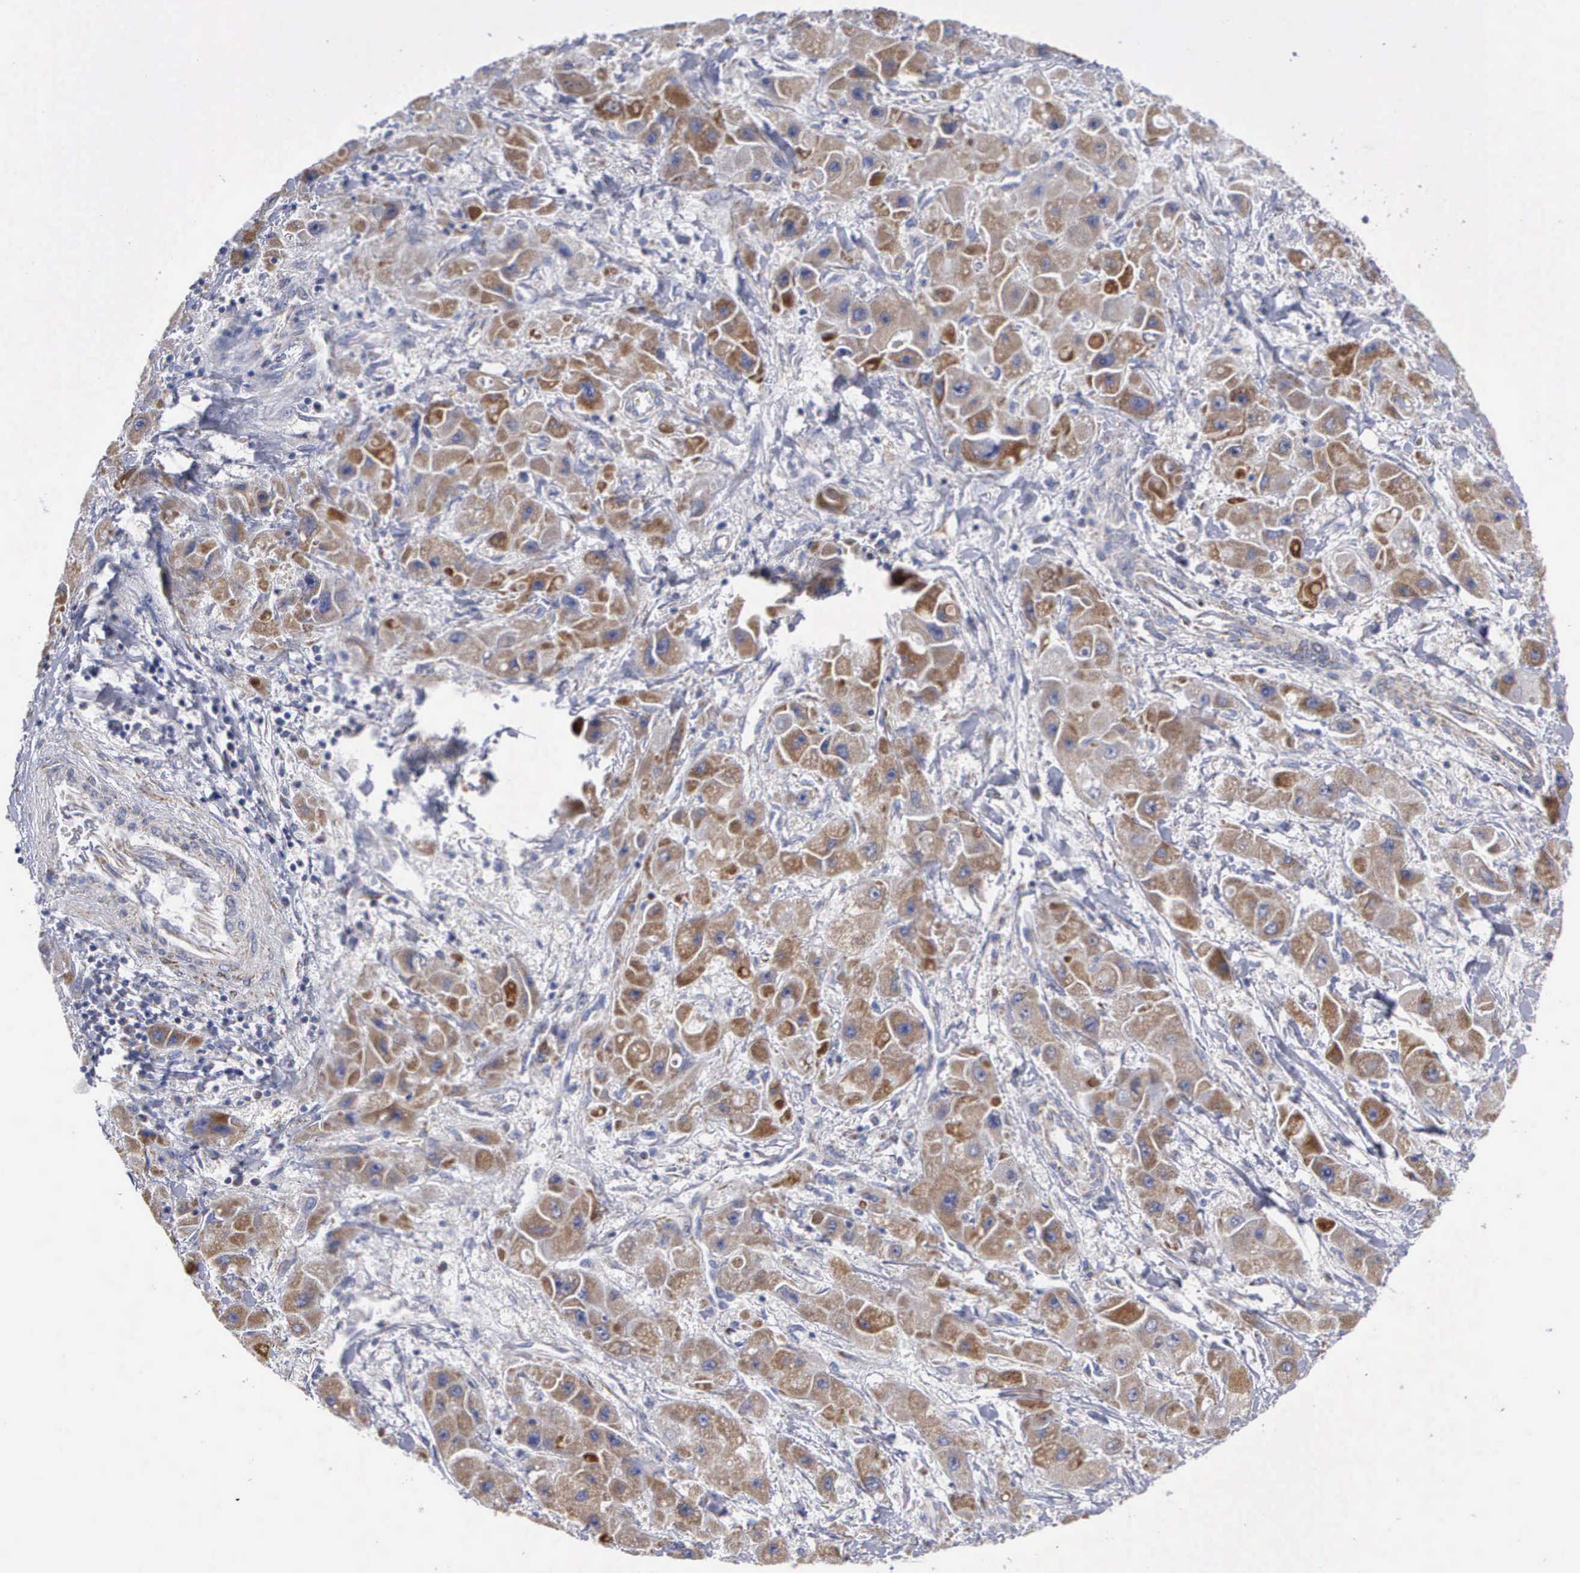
{"staining": {"intensity": "moderate", "quantity": ">75%", "location": "cytoplasmic/membranous"}, "tissue": "liver cancer", "cell_type": "Tumor cells", "image_type": "cancer", "snomed": [{"axis": "morphology", "description": "Carcinoma, Hepatocellular, NOS"}, {"axis": "topography", "description": "Liver"}], "caption": "High-magnification brightfield microscopy of hepatocellular carcinoma (liver) stained with DAB (brown) and counterstained with hematoxylin (blue). tumor cells exhibit moderate cytoplasmic/membranous staining is identified in about>75% of cells. Immunohistochemistry (ihc) stains the protein in brown and the nuclei are stained blue.", "gene": "APOOL", "patient": {"sex": "male", "age": 24}}